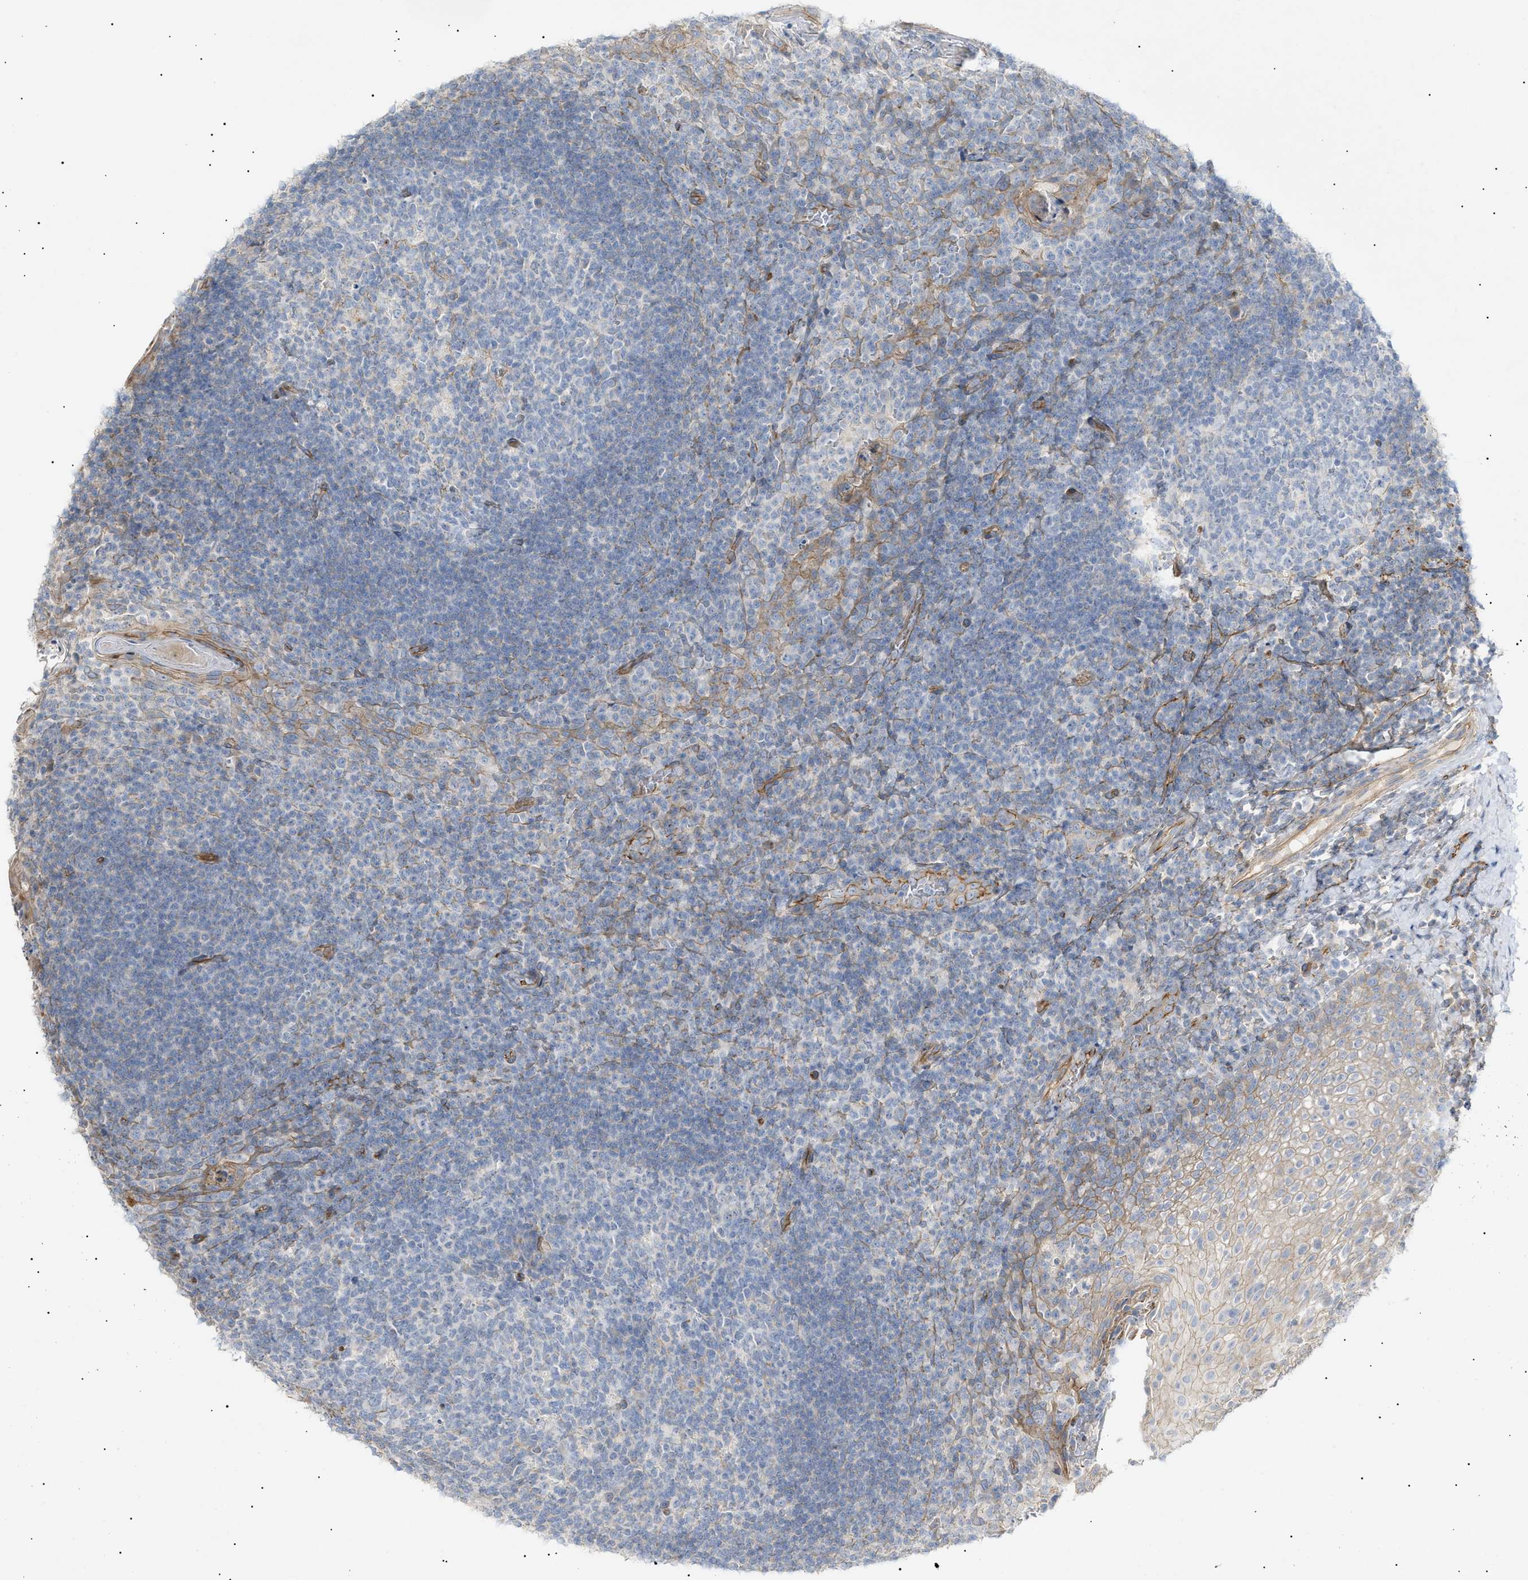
{"staining": {"intensity": "negative", "quantity": "none", "location": "none"}, "tissue": "tonsil", "cell_type": "Germinal center cells", "image_type": "normal", "snomed": [{"axis": "morphology", "description": "Normal tissue, NOS"}, {"axis": "topography", "description": "Tonsil"}], "caption": "DAB (3,3'-diaminobenzidine) immunohistochemical staining of unremarkable tonsil exhibits no significant staining in germinal center cells.", "gene": "ZFHX2", "patient": {"sex": "male", "age": 17}}